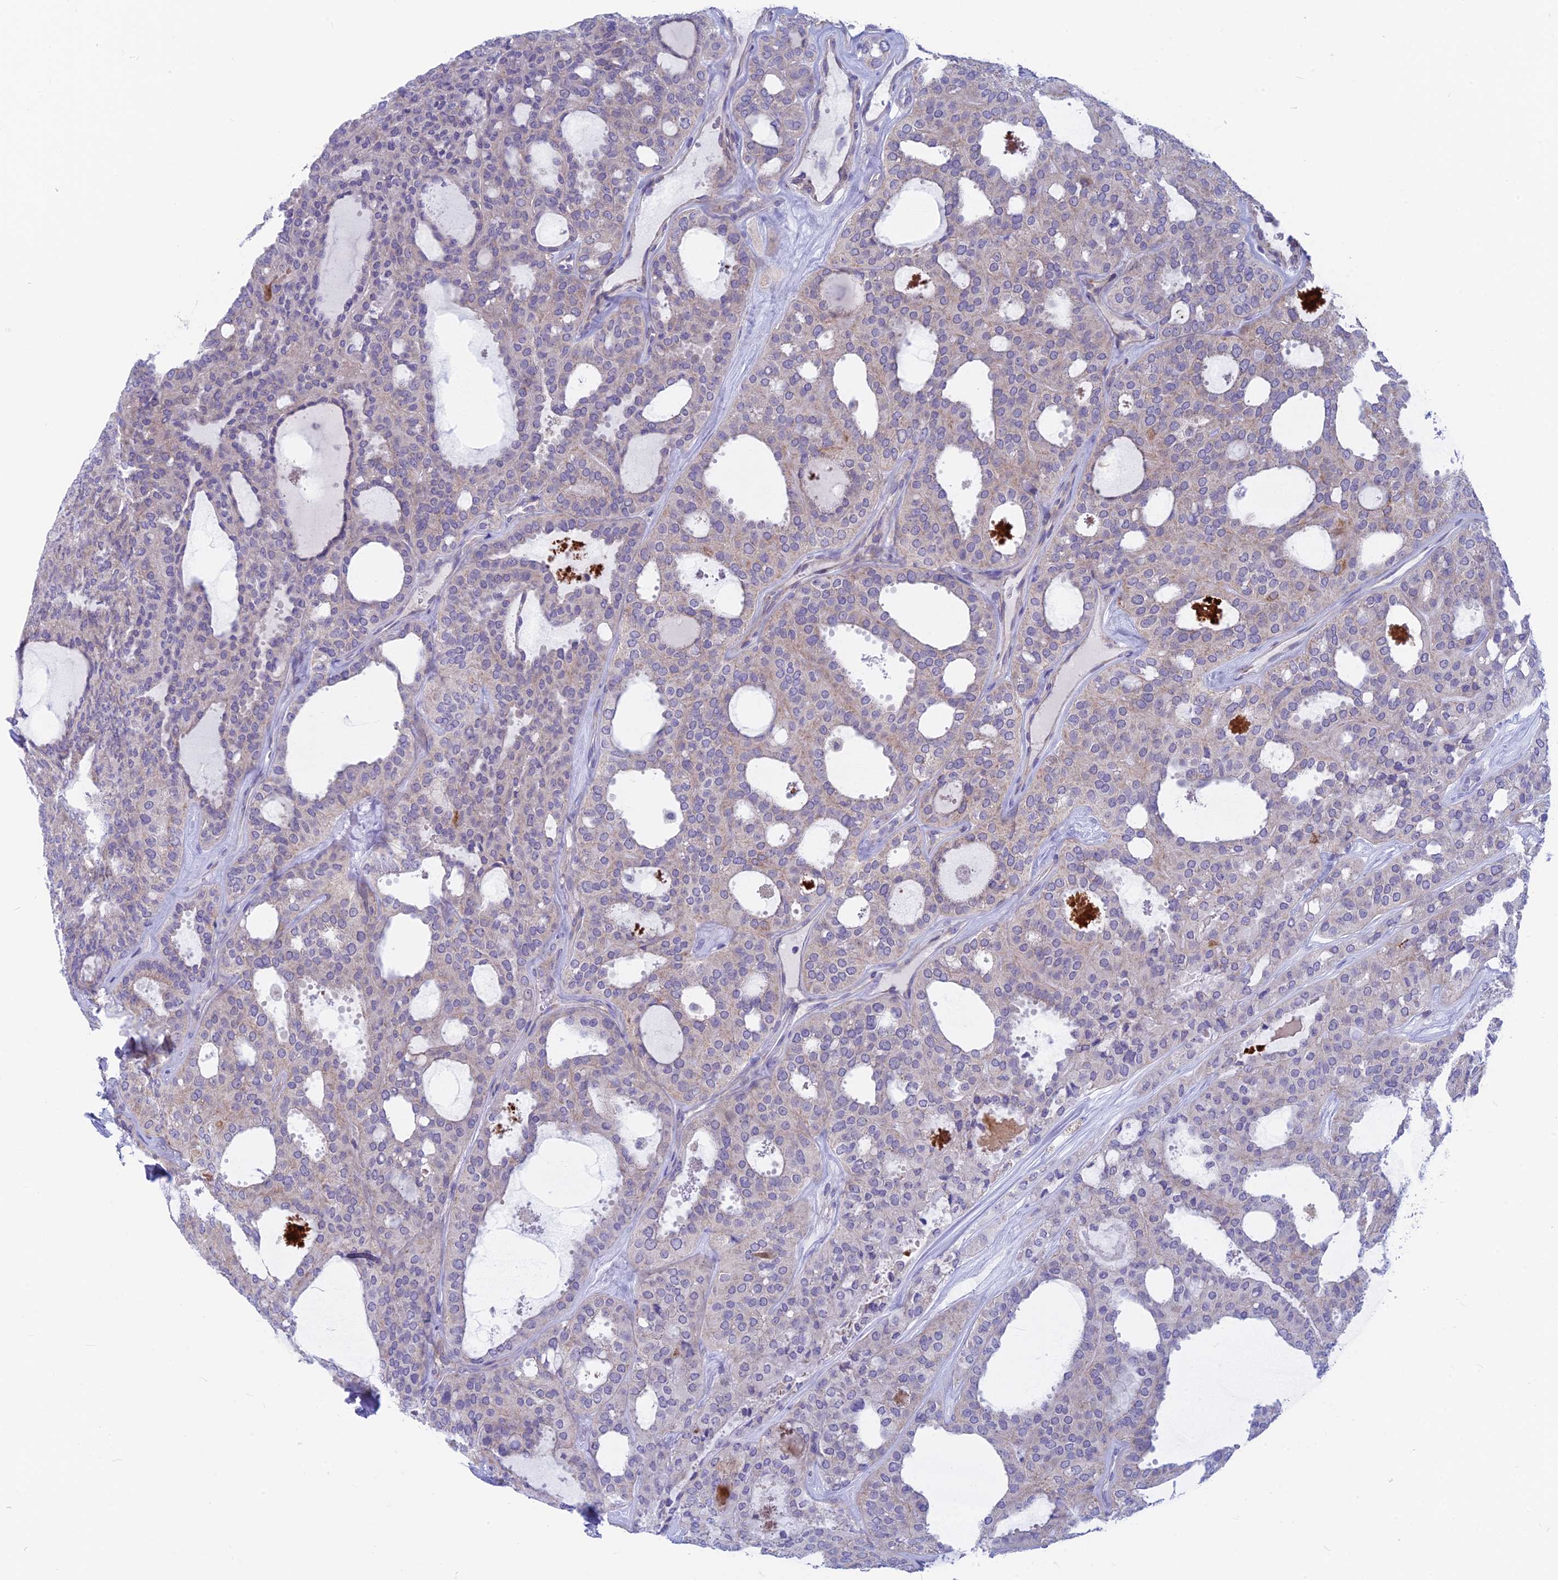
{"staining": {"intensity": "moderate", "quantity": "<25%", "location": "cytoplasmic/membranous"}, "tissue": "thyroid cancer", "cell_type": "Tumor cells", "image_type": "cancer", "snomed": [{"axis": "morphology", "description": "Follicular adenoma carcinoma, NOS"}, {"axis": "topography", "description": "Thyroid gland"}], "caption": "An immunohistochemistry photomicrograph of neoplastic tissue is shown. Protein staining in brown shows moderate cytoplasmic/membranous positivity in thyroid cancer within tumor cells.", "gene": "PLAC9", "patient": {"sex": "male", "age": 75}}